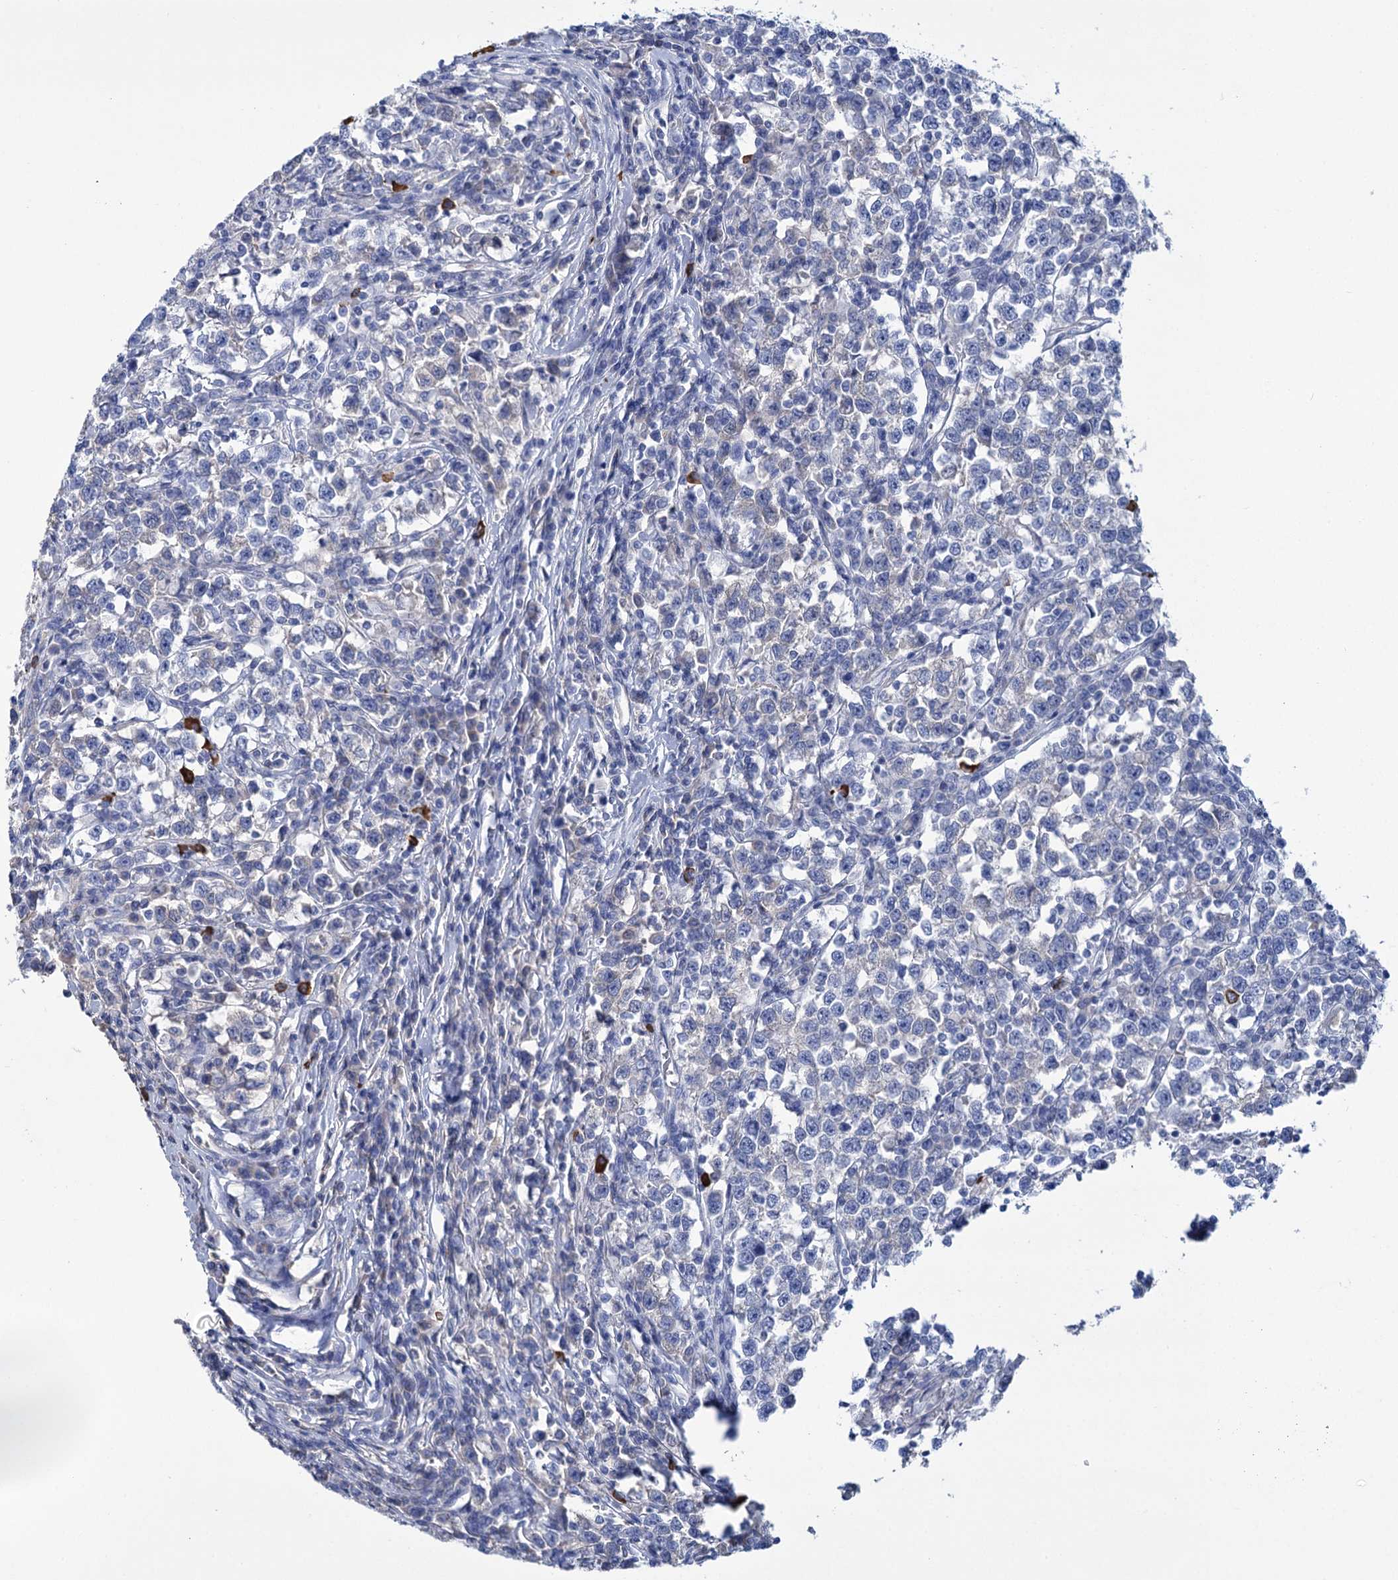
{"staining": {"intensity": "negative", "quantity": "none", "location": "none"}, "tissue": "testis cancer", "cell_type": "Tumor cells", "image_type": "cancer", "snomed": [{"axis": "morphology", "description": "Normal tissue, NOS"}, {"axis": "morphology", "description": "Seminoma, NOS"}, {"axis": "topography", "description": "Testis"}], "caption": "Immunohistochemistry (IHC) of testis cancer displays no expression in tumor cells.", "gene": "FBXW12", "patient": {"sex": "male", "age": 43}}